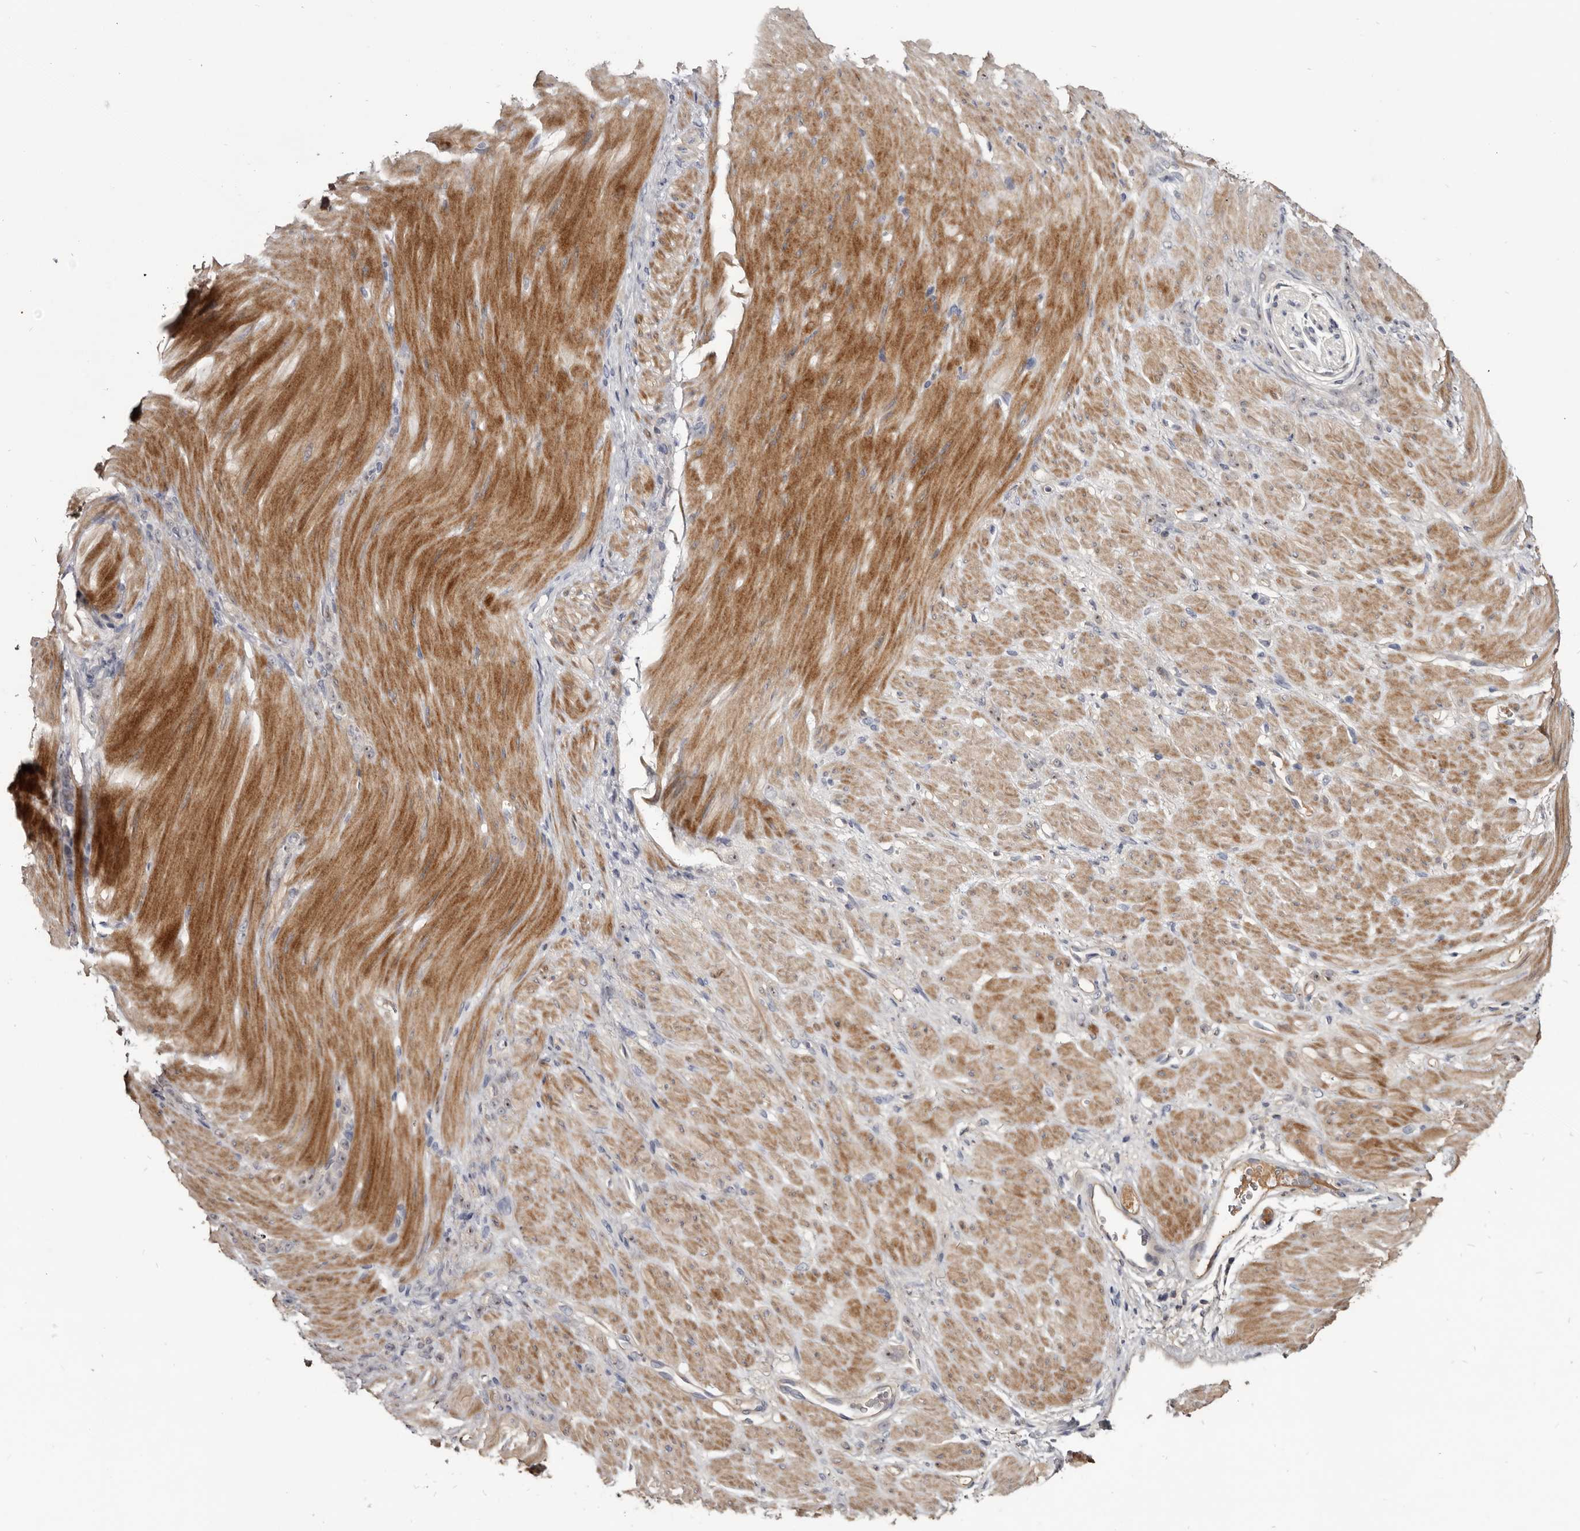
{"staining": {"intensity": "negative", "quantity": "none", "location": "none"}, "tissue": "stomach cancer", "cell_type": "Tumor cells", "image_type": "cancer", "snomed": [{"axis": "morphology", "description": "Normal tissue, NOS"}, {"axis": "morphology", "description": "Adenocarcinoma, NOS"}, {"axis": "topography", "description": "Stomach"}], "caption": "This is an immunohistochemistry (IHC) image of adenocarcinoma (stomach). There is no positivity in tumor cells.", "gene": "TTC39A", "patient": {"sex": "male", "age": 82}}